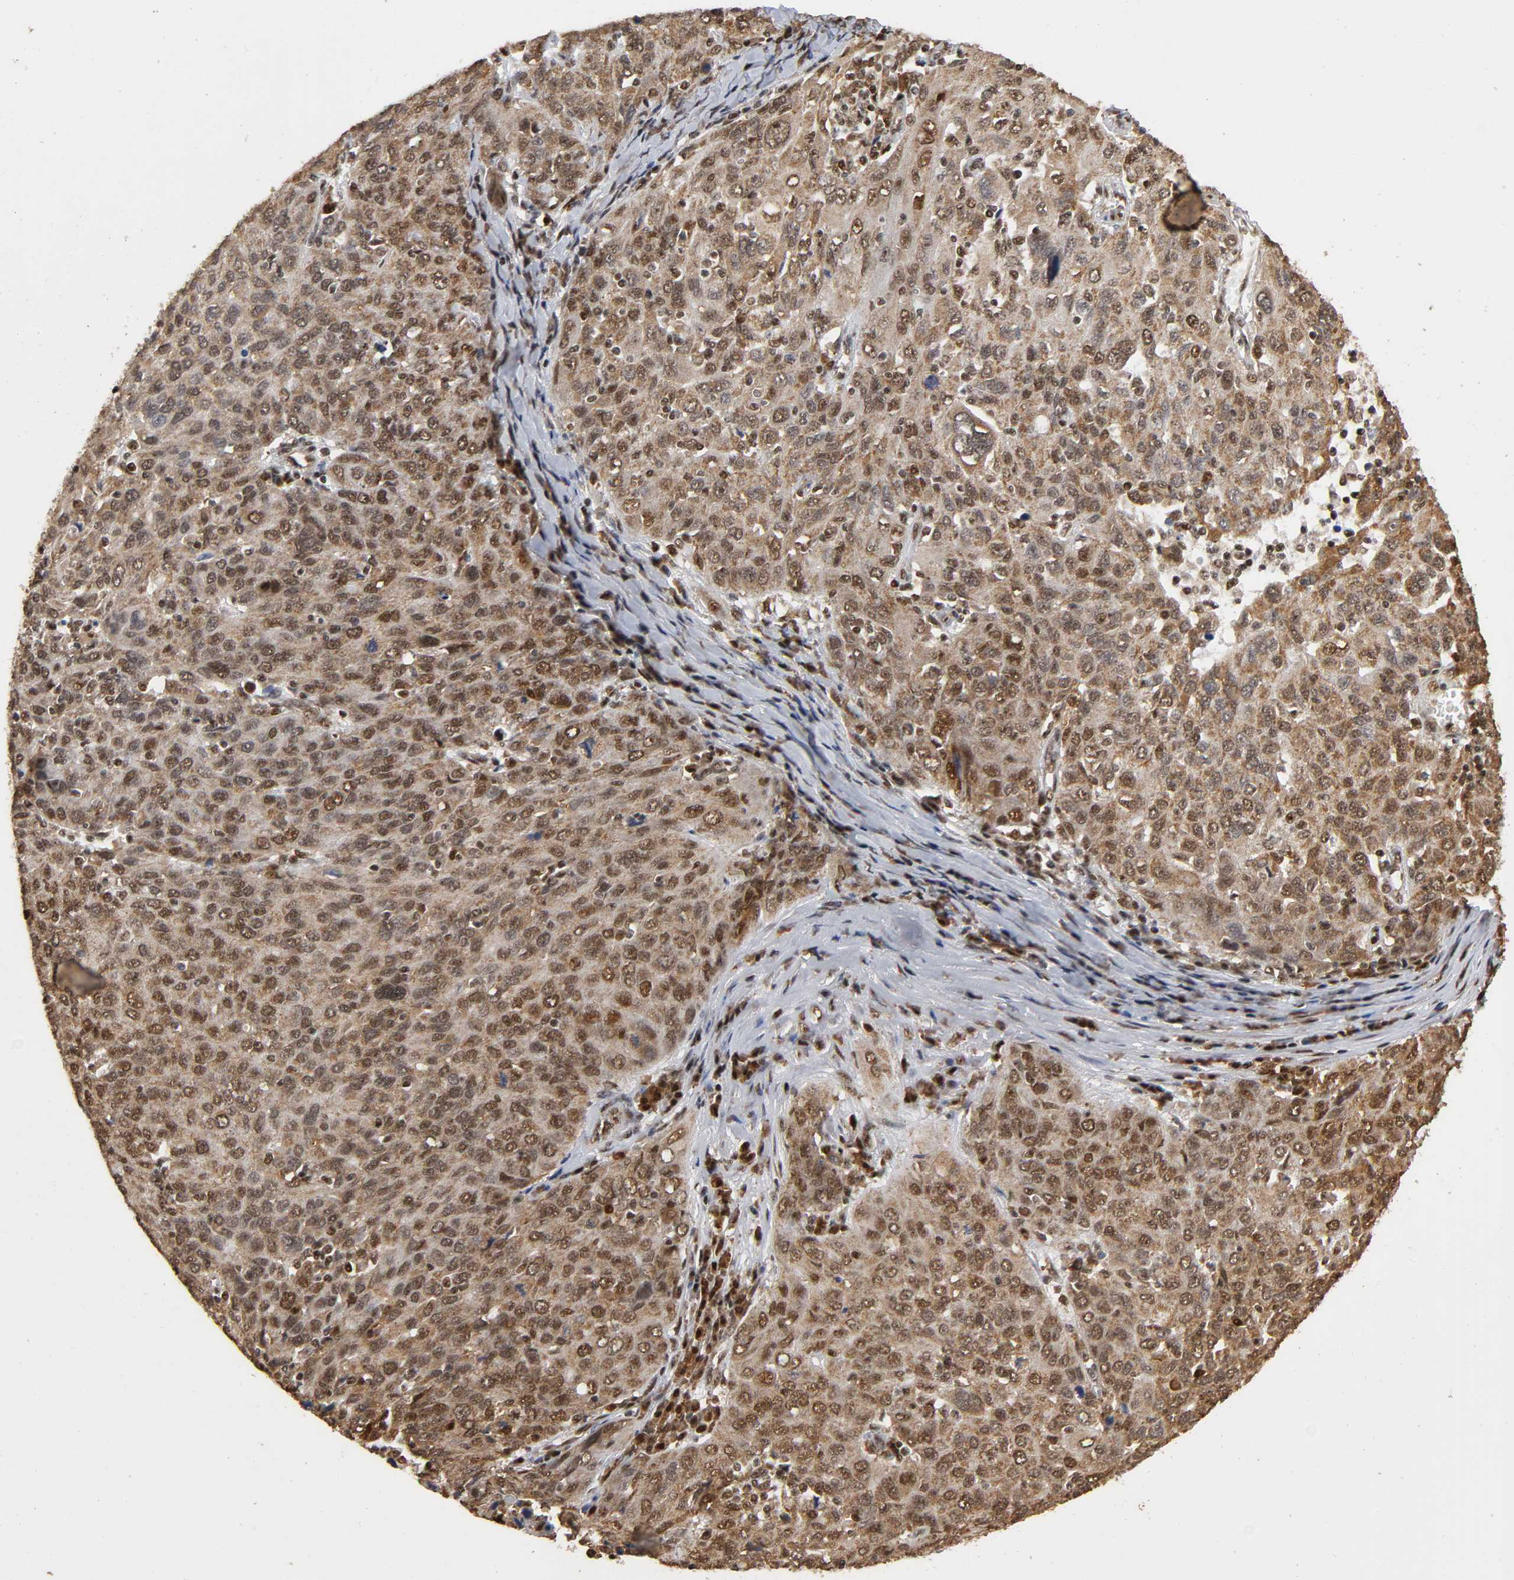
{"staining": {"intensity": "strong", "quantity": ">75%", "location": "cytoplasmic/membranous,nuclear"}, "tissue": "ovarian cancer", "cell_type": "Tumor cells", "image_type": "cancer", "snomed": [{"axis": "morphology", "description": "Carcinoma, endometroid"}, {"axis": "topography", "description": "Ovary"}], "caption": "Ovarian endometroid carcinoma stained for a protein (brown) exhibits strong cytoplasmic/membranous and nuclear positive positivity in about >75% of tumor cells.", "gene": "RNF122", "patient": {"sex": "female", "age": 50}}